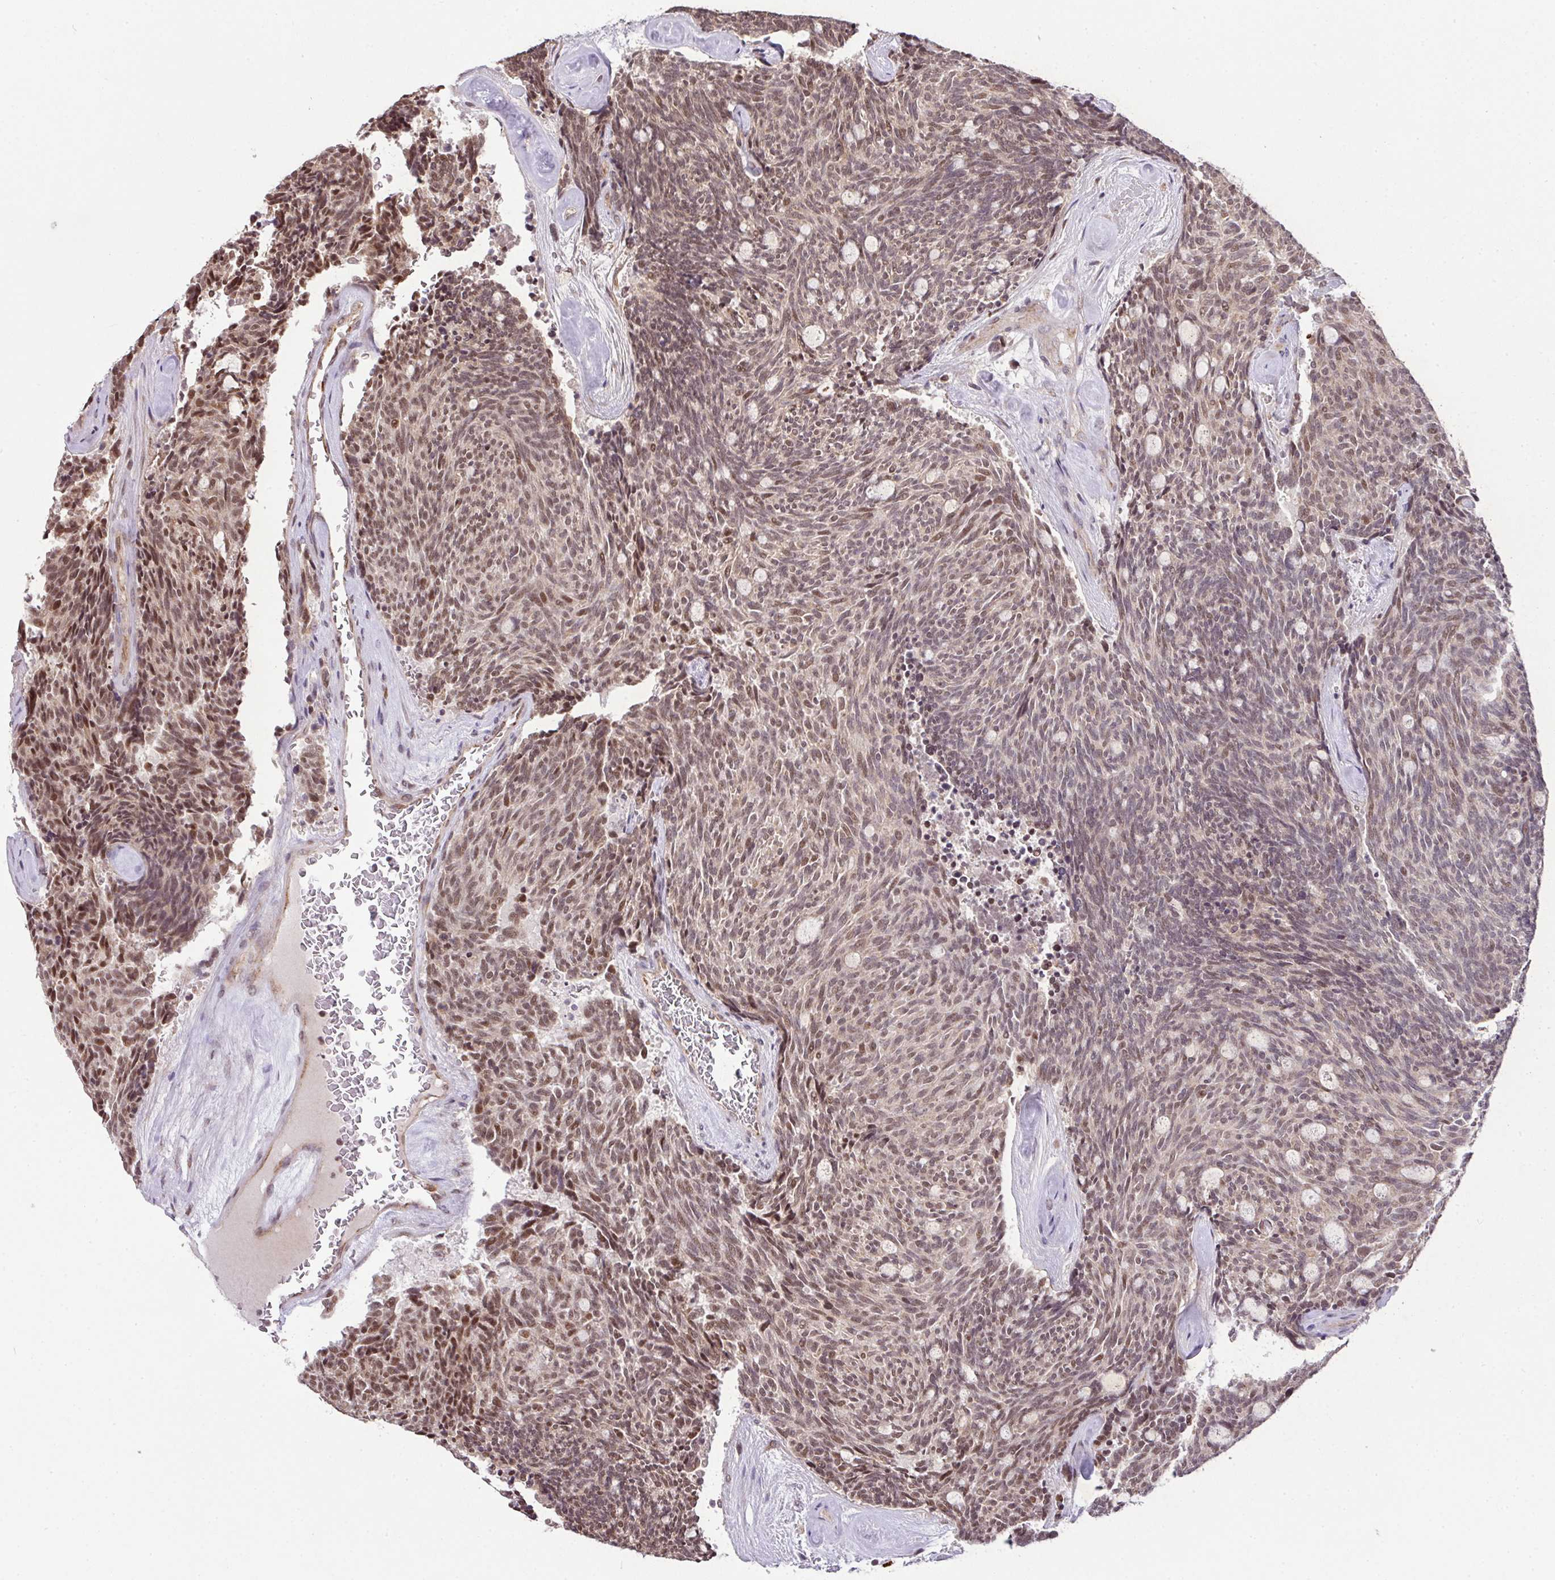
{"staining": {"intensity": "moderate", "quantity": ">75%", "location": "cytoplasmic/membranous,nuclear"}, "tissue": "carcinoid", "cell_type": "Tumor cells", "image_type": "cancer", "snomed": [{"axis": "morphology", "description": "Carcinoid, malignant, NOS"}, {"axis": "topography", "description": "Pancreas"}], "caption": "Carcinoid (malignant) stained with a protein marker exhibits moderate staining in tumor cells.", "gene": "PLK1", "patient": {"sex": "female", "age": 54}}